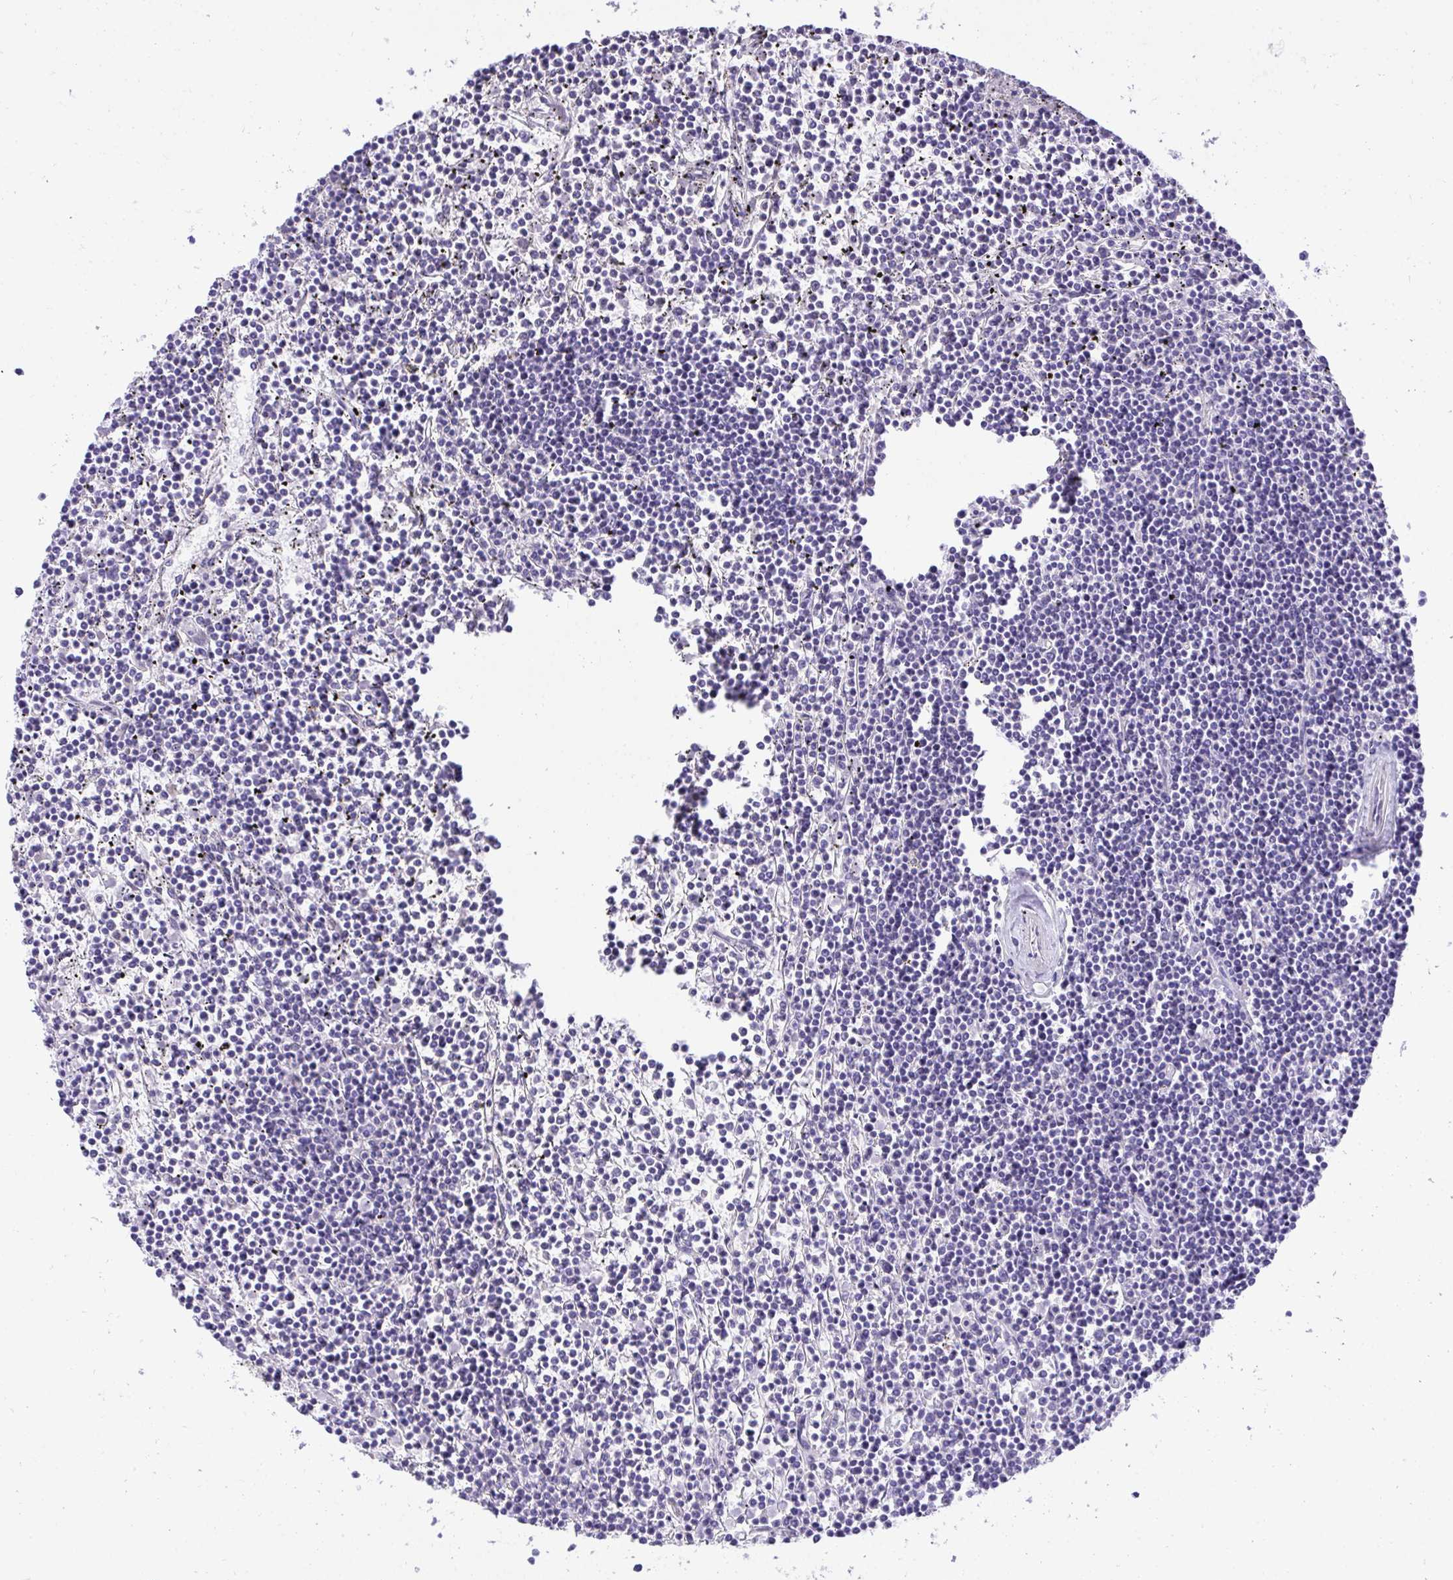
{"staining": {"intensity": "negative", "quantity": "none", "location": "none"}, "tissue": "lymphoma", "cell_type": "Tumor cells", "image_type": "cancer", "snomed": [{"axis": "morphology", "description": "Malignant lymphoma, non-Hodgkin's type, Low grade"}, {"axis": "topography", "description": "Spleen"}], "caption": "A high-resolution micrograph shows immunohistochemistry (IHC) staining of malignant lymphoma, non-Hodgkin's type (low-grade), which exhibits no significant expression in tumor cells.", "gene": "TMCO5A", "patient": {"sex": "female", "age": 19}}